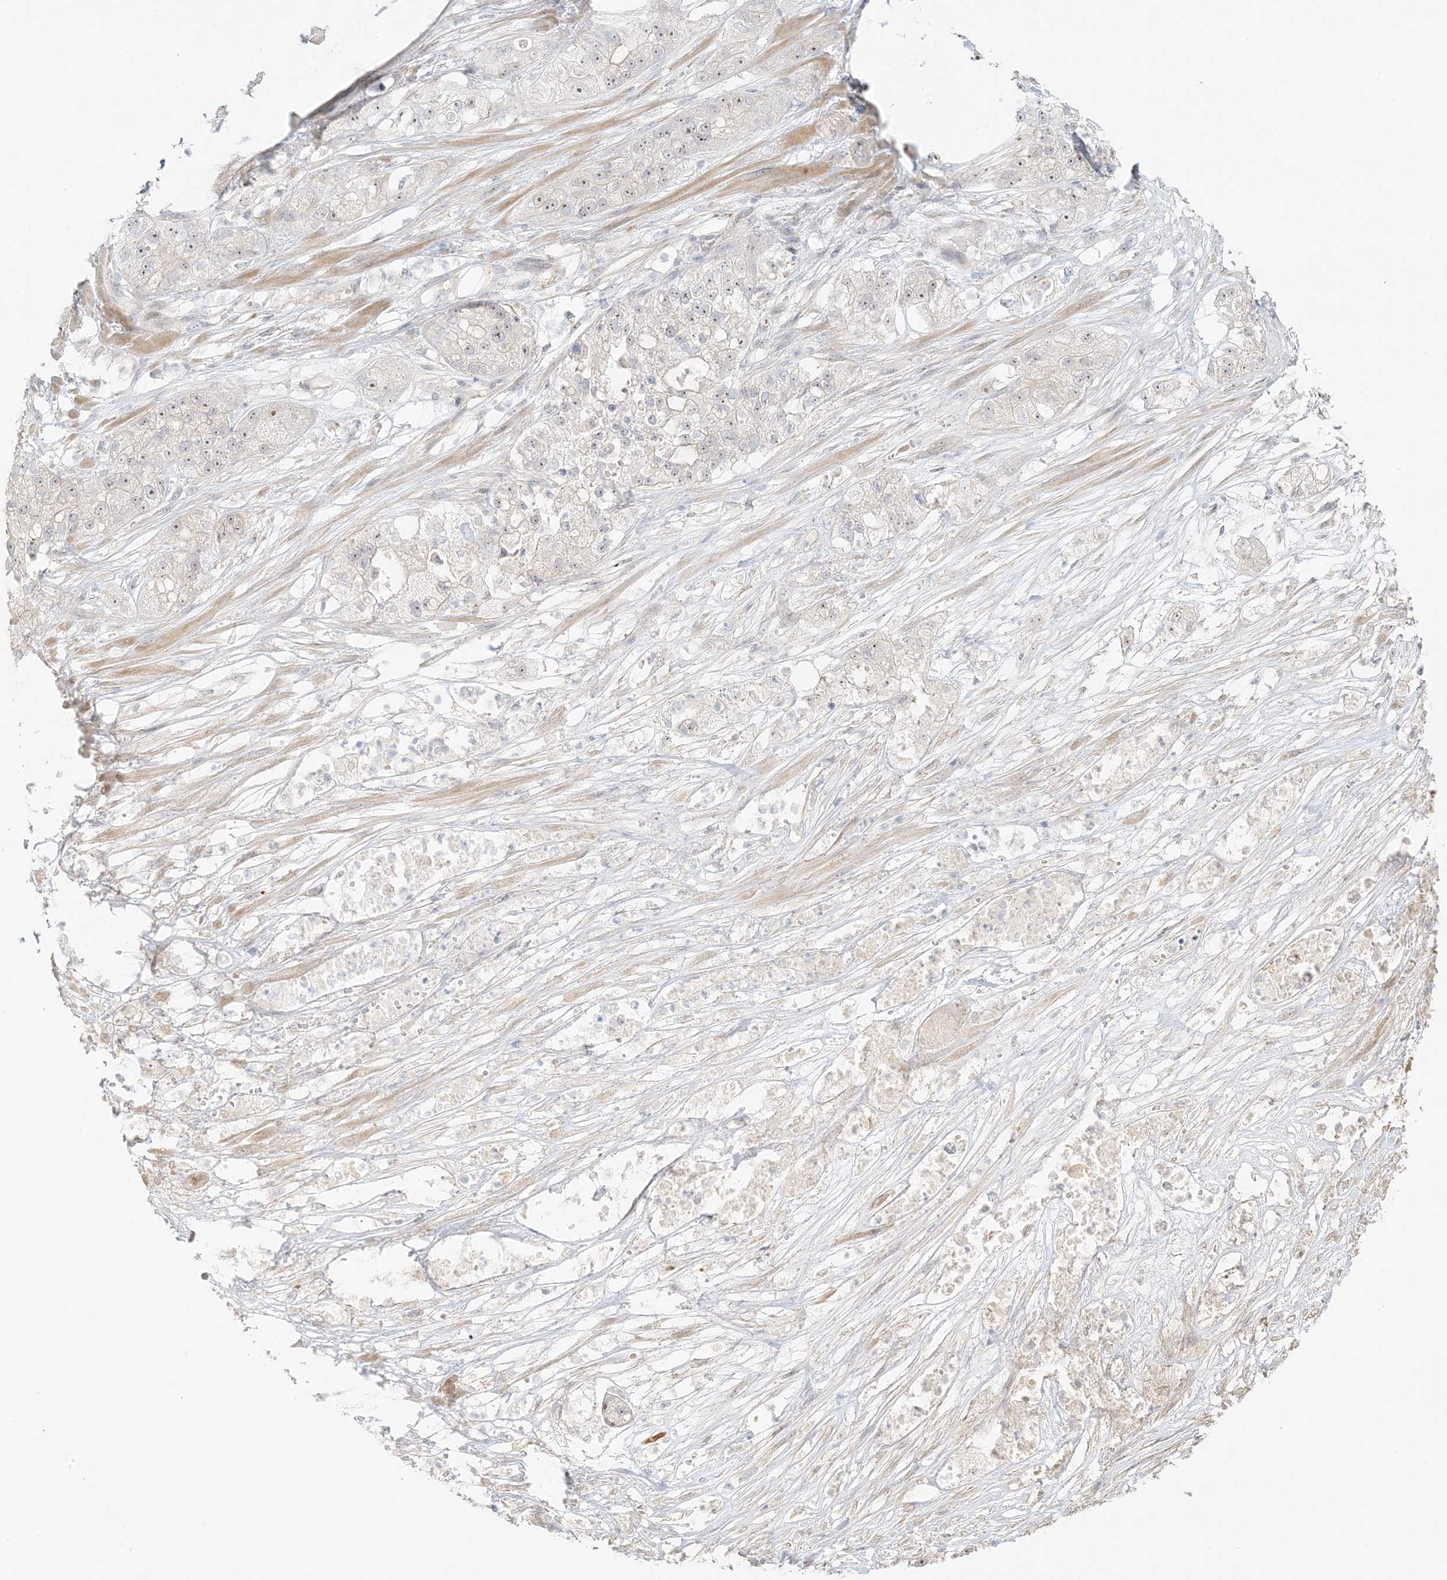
{"staining": {"intensity": "moderate", "quantity": "25%-75%", "location": "nuclear"}, "tissue": "pancreatic cancer", "cell_type": "Tumor cells", "image_type": "cancer", "snomed": [{"axis": "morphology", "description": "Adenocarcinoma, NOS"}, {"axis": "topography", "description": "Pancreas"}], "caption": "A brown stain highlights moderate nuclear positivity of a protein in human pancreatic adenocarcinoma tumor cells.", "gene": "ETAA1", "patient": {"sex": "female", "age": 78}}